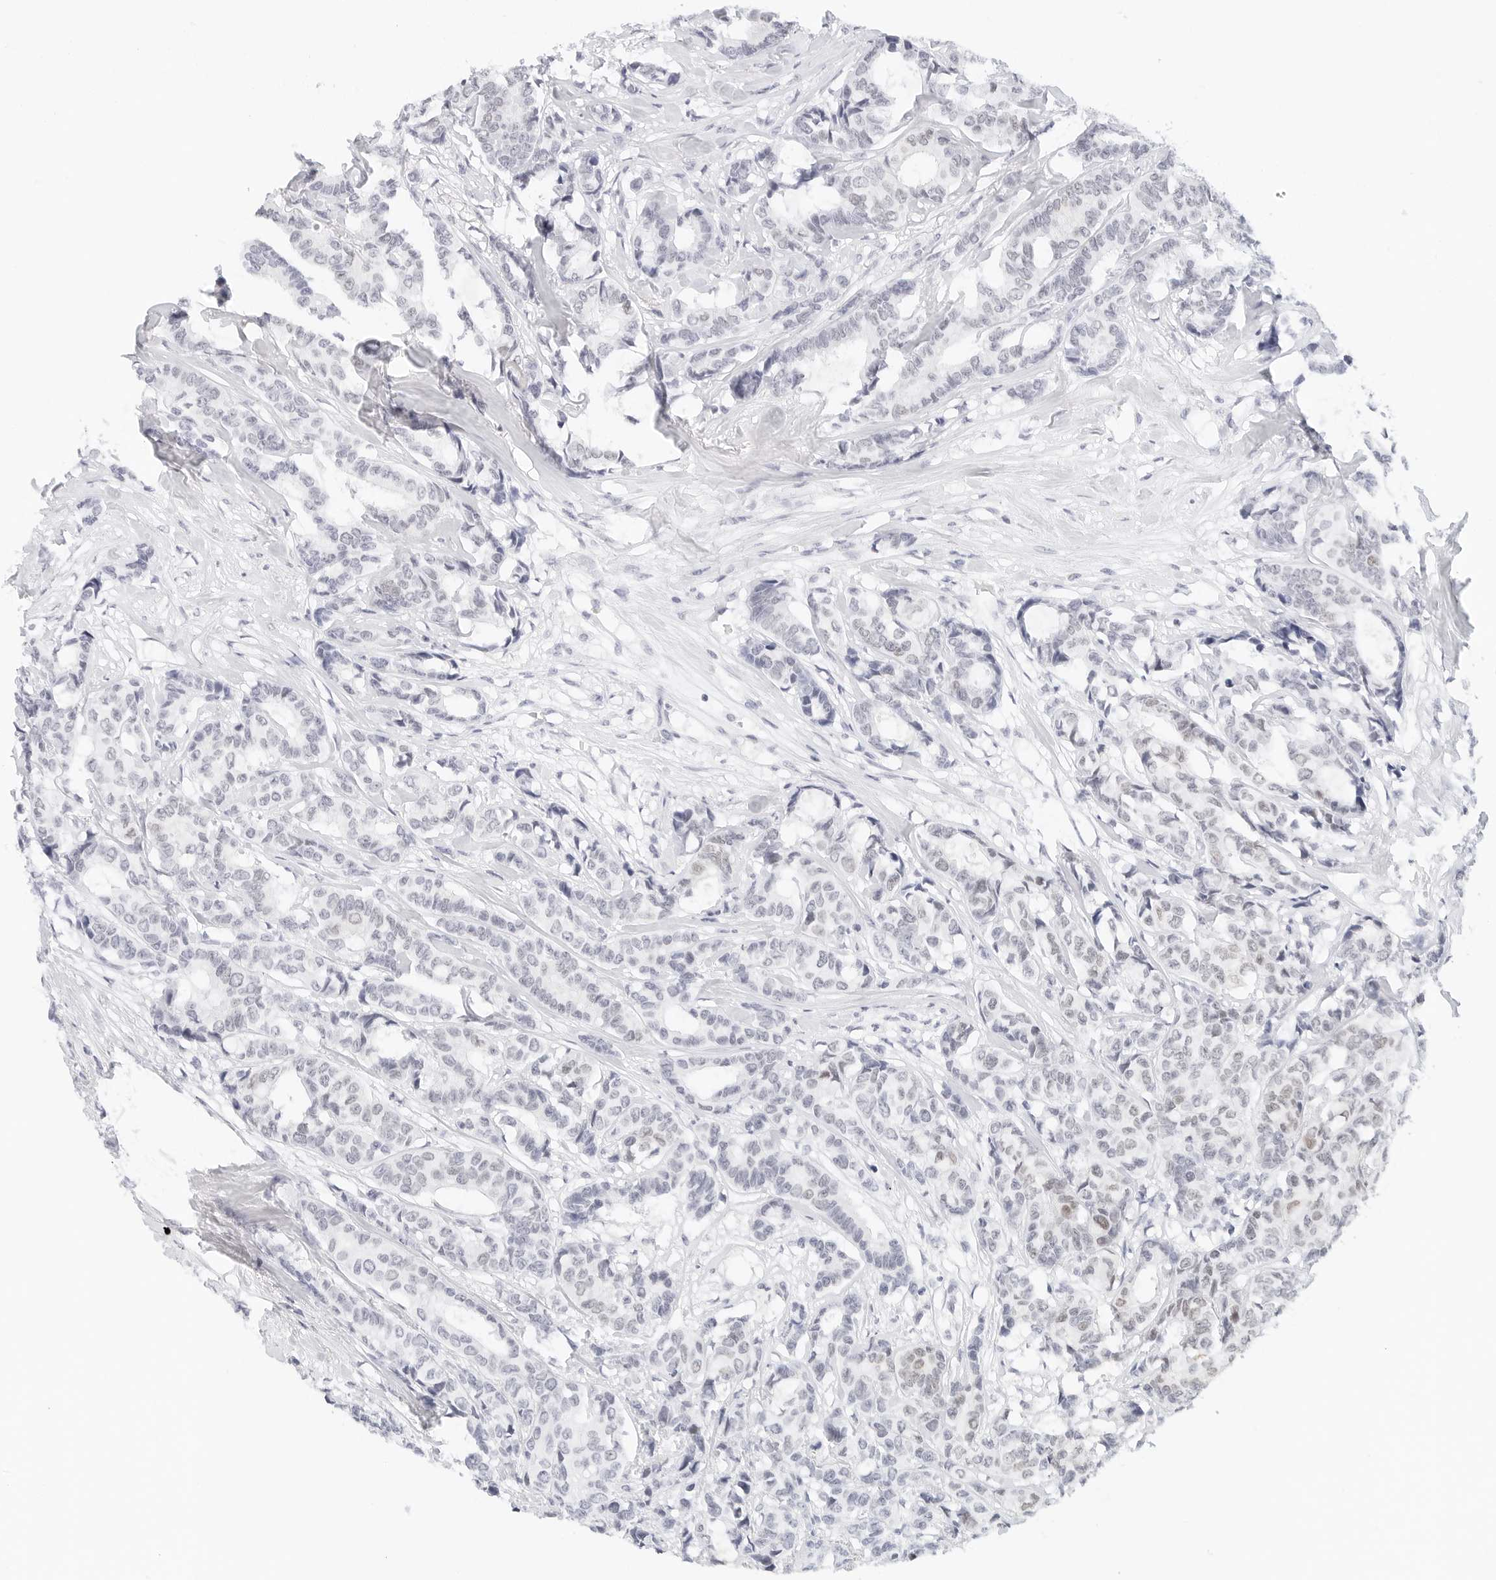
{"staining": {"intensity": "negative", "quantity": "none", "location": "none"}, "tissue": "breast cancer", "cell_type": "Tumor cells", "image_type": "cancer", "snomed": [{"axis": "morphology", "description": "Duct carcinoma"}, {"axis": "topography", "description": "Breast"}], "caption": "Breast invasive ductal carcinoma was stained to show a protein in brown. There is no significant expression in tumor cells.", "gene": "CD22", "patient": {"sex": "female", "age": 87}}